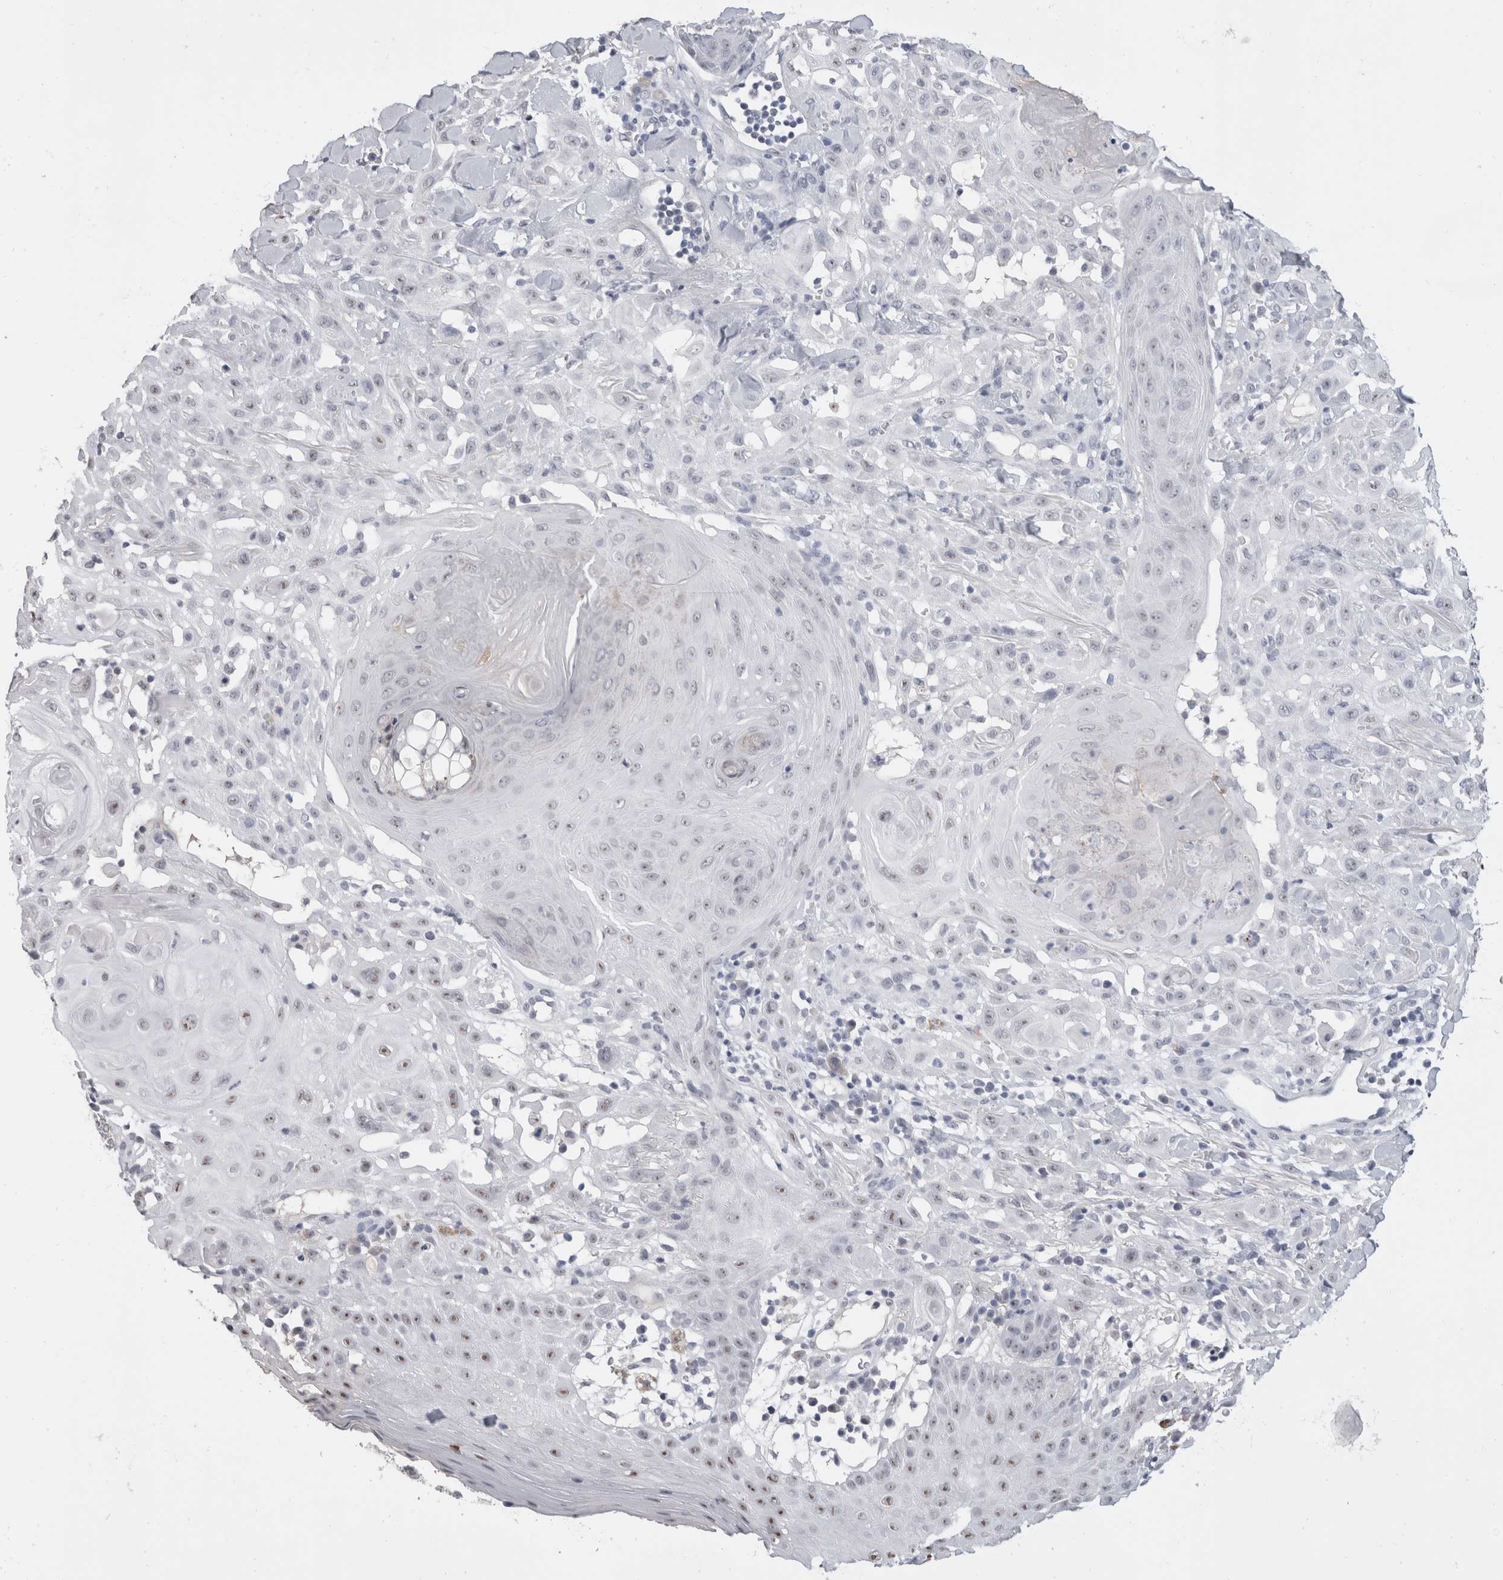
{"staining": {"intensity": "negative", "quantity": "none", "location": "none"}, "tissue": "skin cancer", "cell_type": "Tumor cells", "image_type": "cancer", "snomed": [{"axis": "morphology", "description": "Squamous cell carcinoma, NOS"}, {"axis": "topography", "description": "Skin"}], "caption": "Immunohistochemistry (IHC) of human skin cancer shows no expression in tumor cells. (Immunohistochemistry, brightfield microscopy, high magnification).", "gene": "CADM3", "patient": {"sex": "male", "age": 24}}